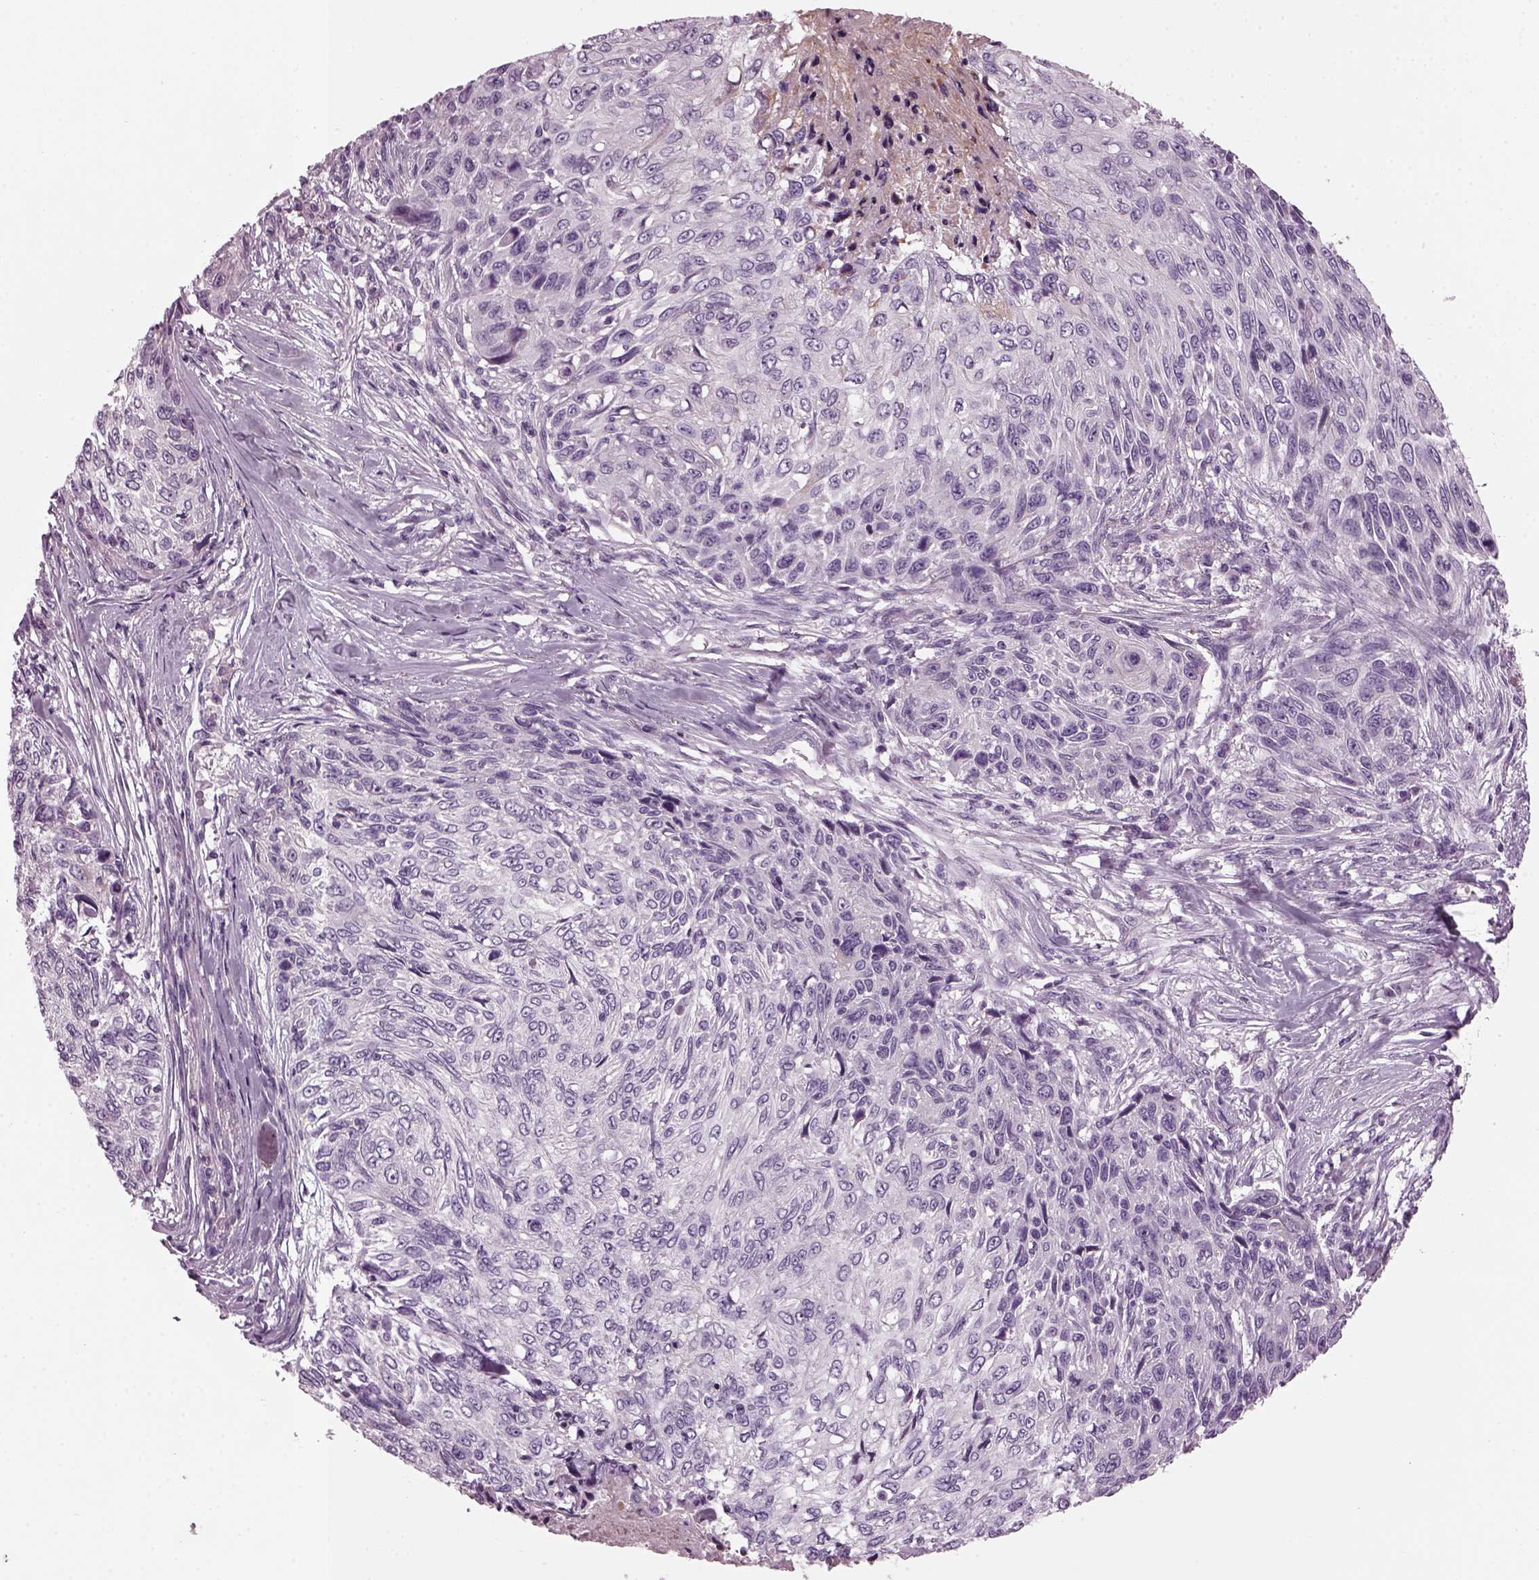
{"staining": {"intensity": "negative", "quantity": "none", "location": "none"}, "tissue": "skin cancer", "cell_type": "Tumor cells", "image_type": "cancer", "snomed": [{"axis": "morphology", "description": "Squamous cell carcinoma, NOS"}, {"axis": "topography", "description": "Skin"}], "caption": "Tumor cells show no significant protein staining in squamous cell carcinoma (skin).", "gene": "DPYSL5", "patient": {"sex": "male", "age": 92}}